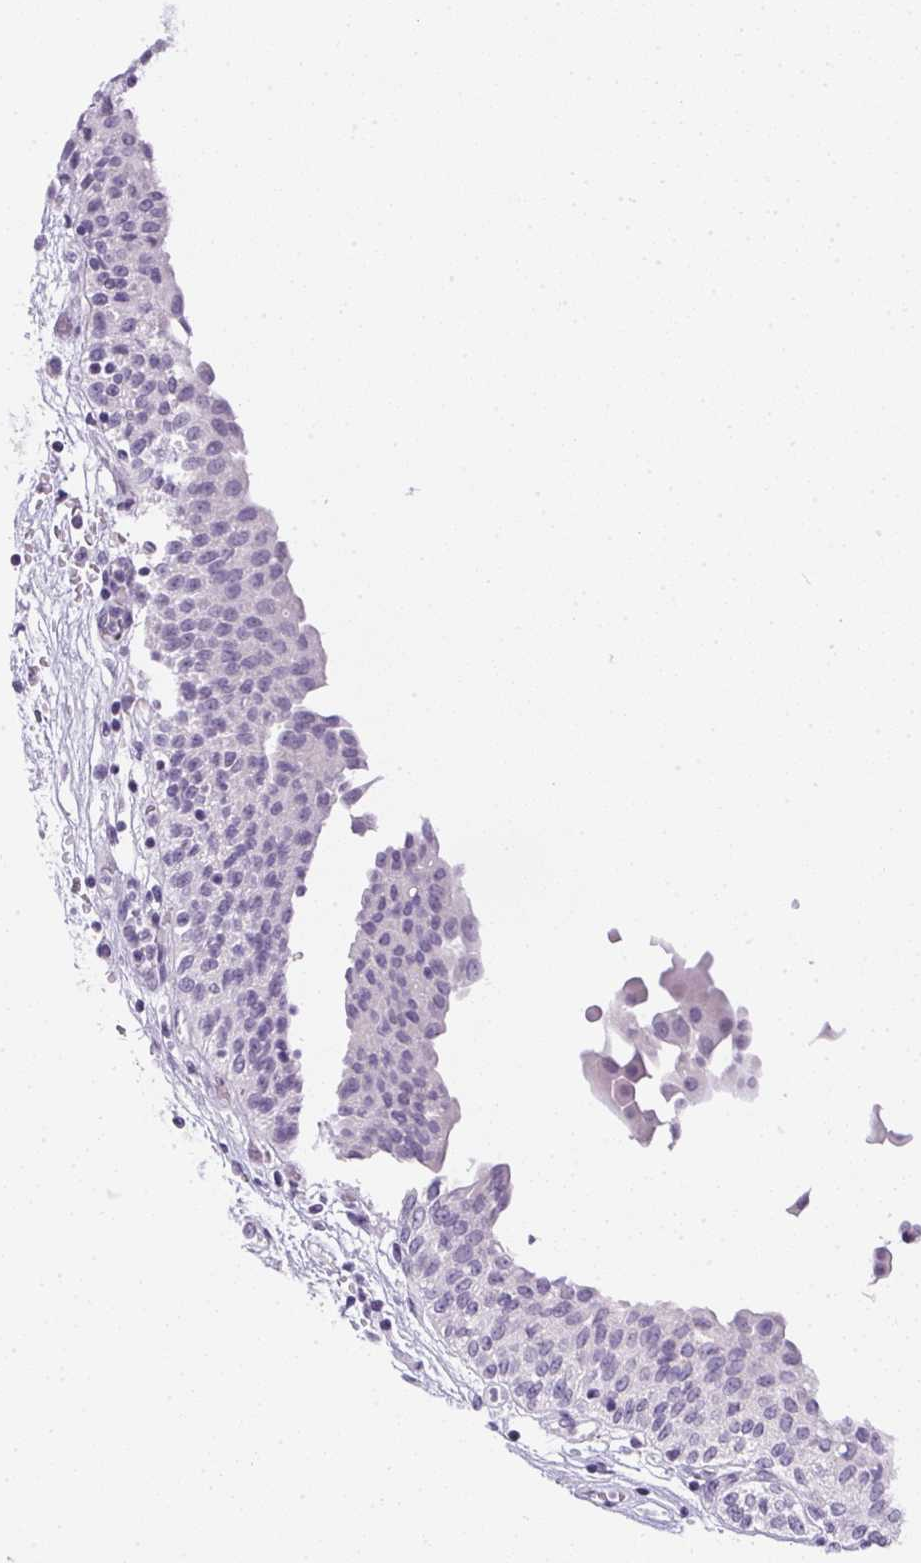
{"staining": {"intensity": "negative", "quantity": "none", "location": "none"}, "tissue": "urinary bladder", "cell_type": "Urothelial cells", "image_type": "normal", "snomed": [{"axis": "morphology", "description": "Normal tissue, NOS"}, {"axis": "topography", "description": "Urinary bladder"}], "caption": "Benign urinary bladder was stained to show a protein in brown. There is no significant expression in urothelial cells. (Stains: DAB (3,3'-diaminobenzidine) immunohistochemistry (IHC) with hematoxylin counter stain, Microscopy: brightfield microscopy at high magnification).", "gene": "PPY", "patient": {"sex": "male", "age": 68}}